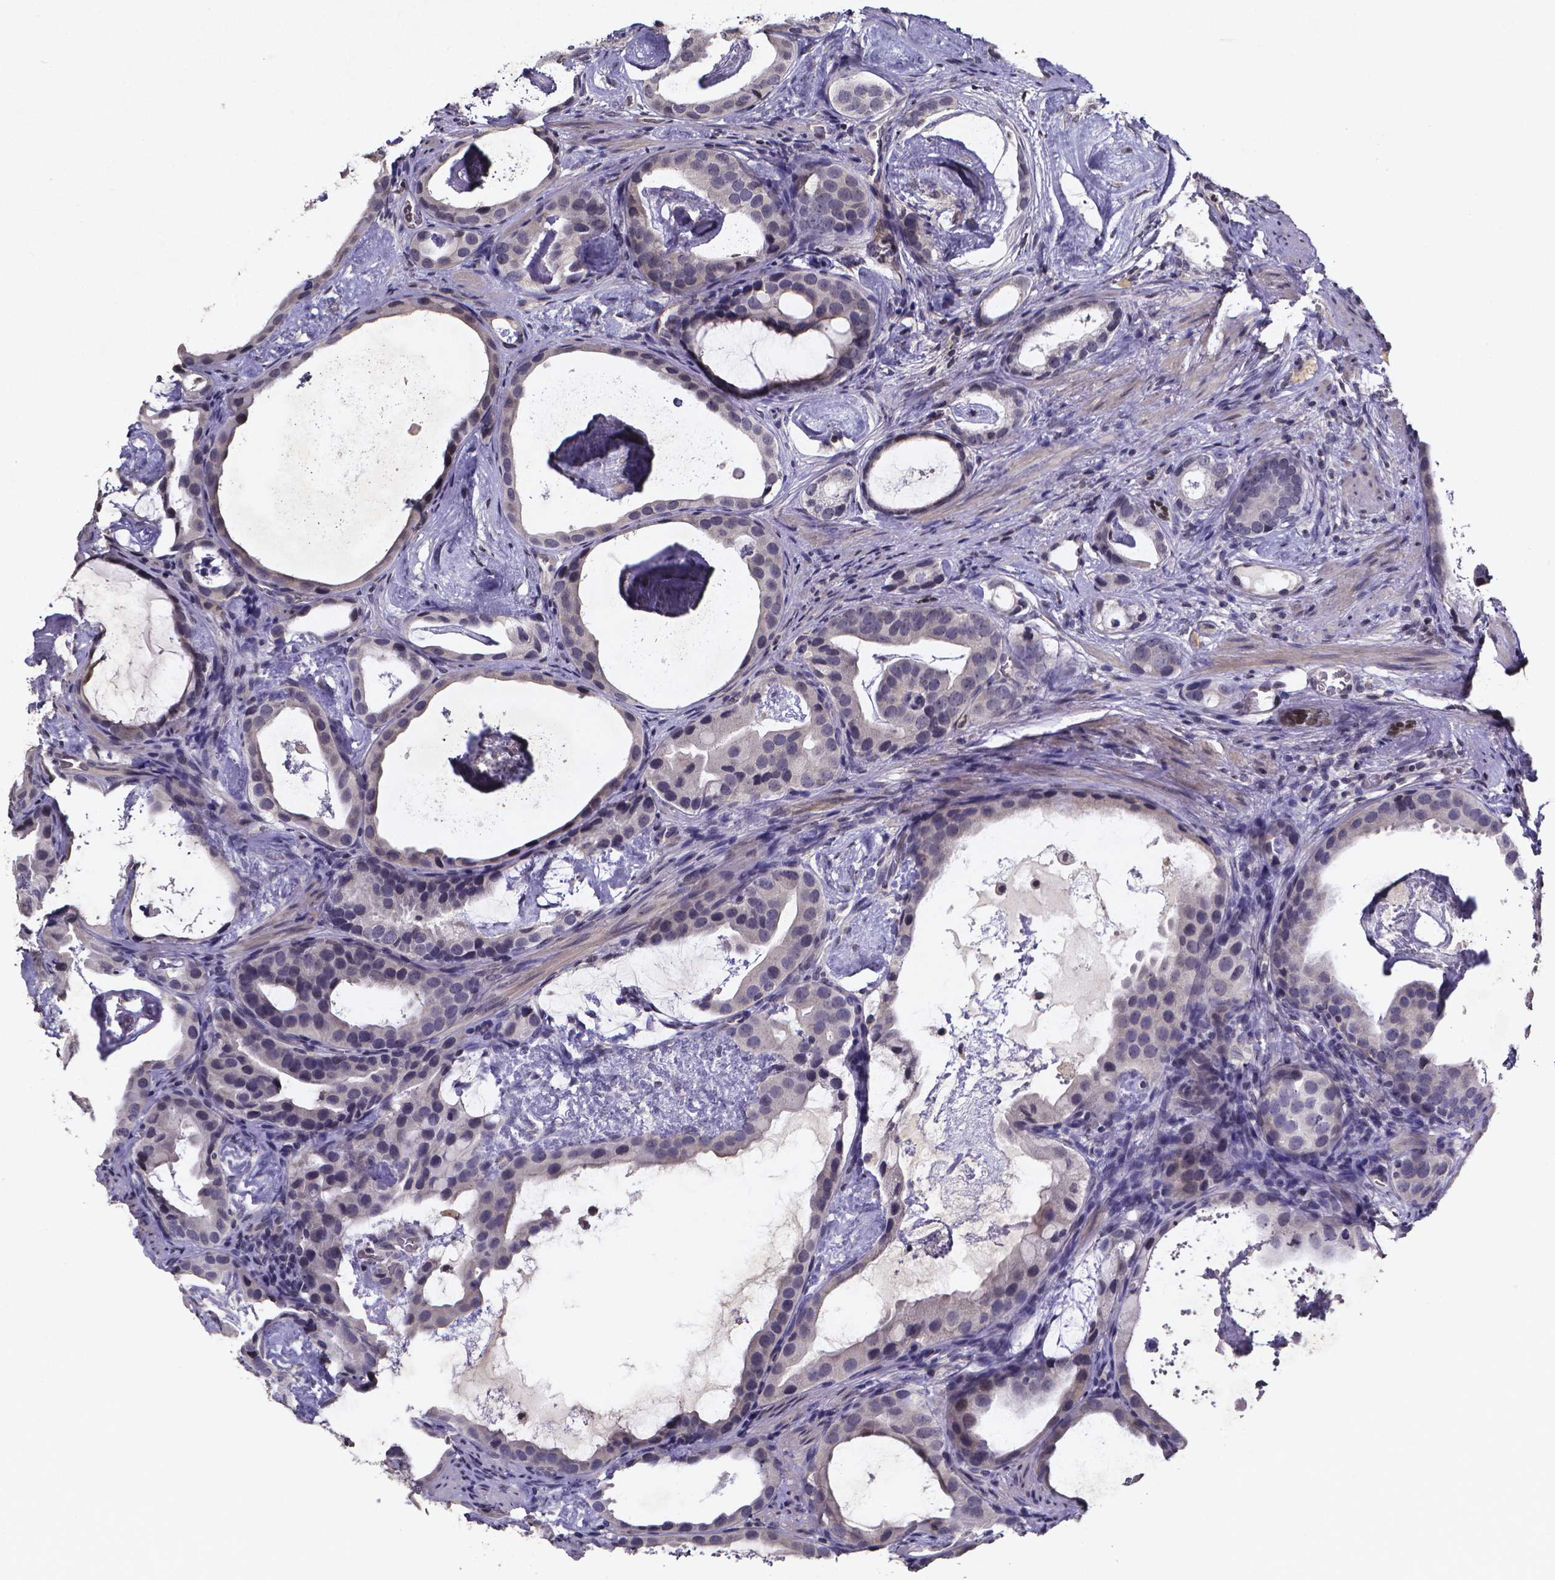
{"staining": {"intensity": "negative", "quantity": "none", "location": "none"}, "tissue": "prostate cancer", "cell_type": "Tumor cells", "image_type": "cancer", "snomed": [{"axis": "morphology", "description": "Adenocarcinoma, Low grade"}, {"axis": "topography", "description": "Prostate and seminal vesicle, NOS"}], "caption": "This is a histopathology image of immunohistochemistry staining of prostate adenocarcinoma (low-grade), which shows no expression in tumor cells.", "gene": "TP73", "patient": {"sex": "male", "age": 71}}